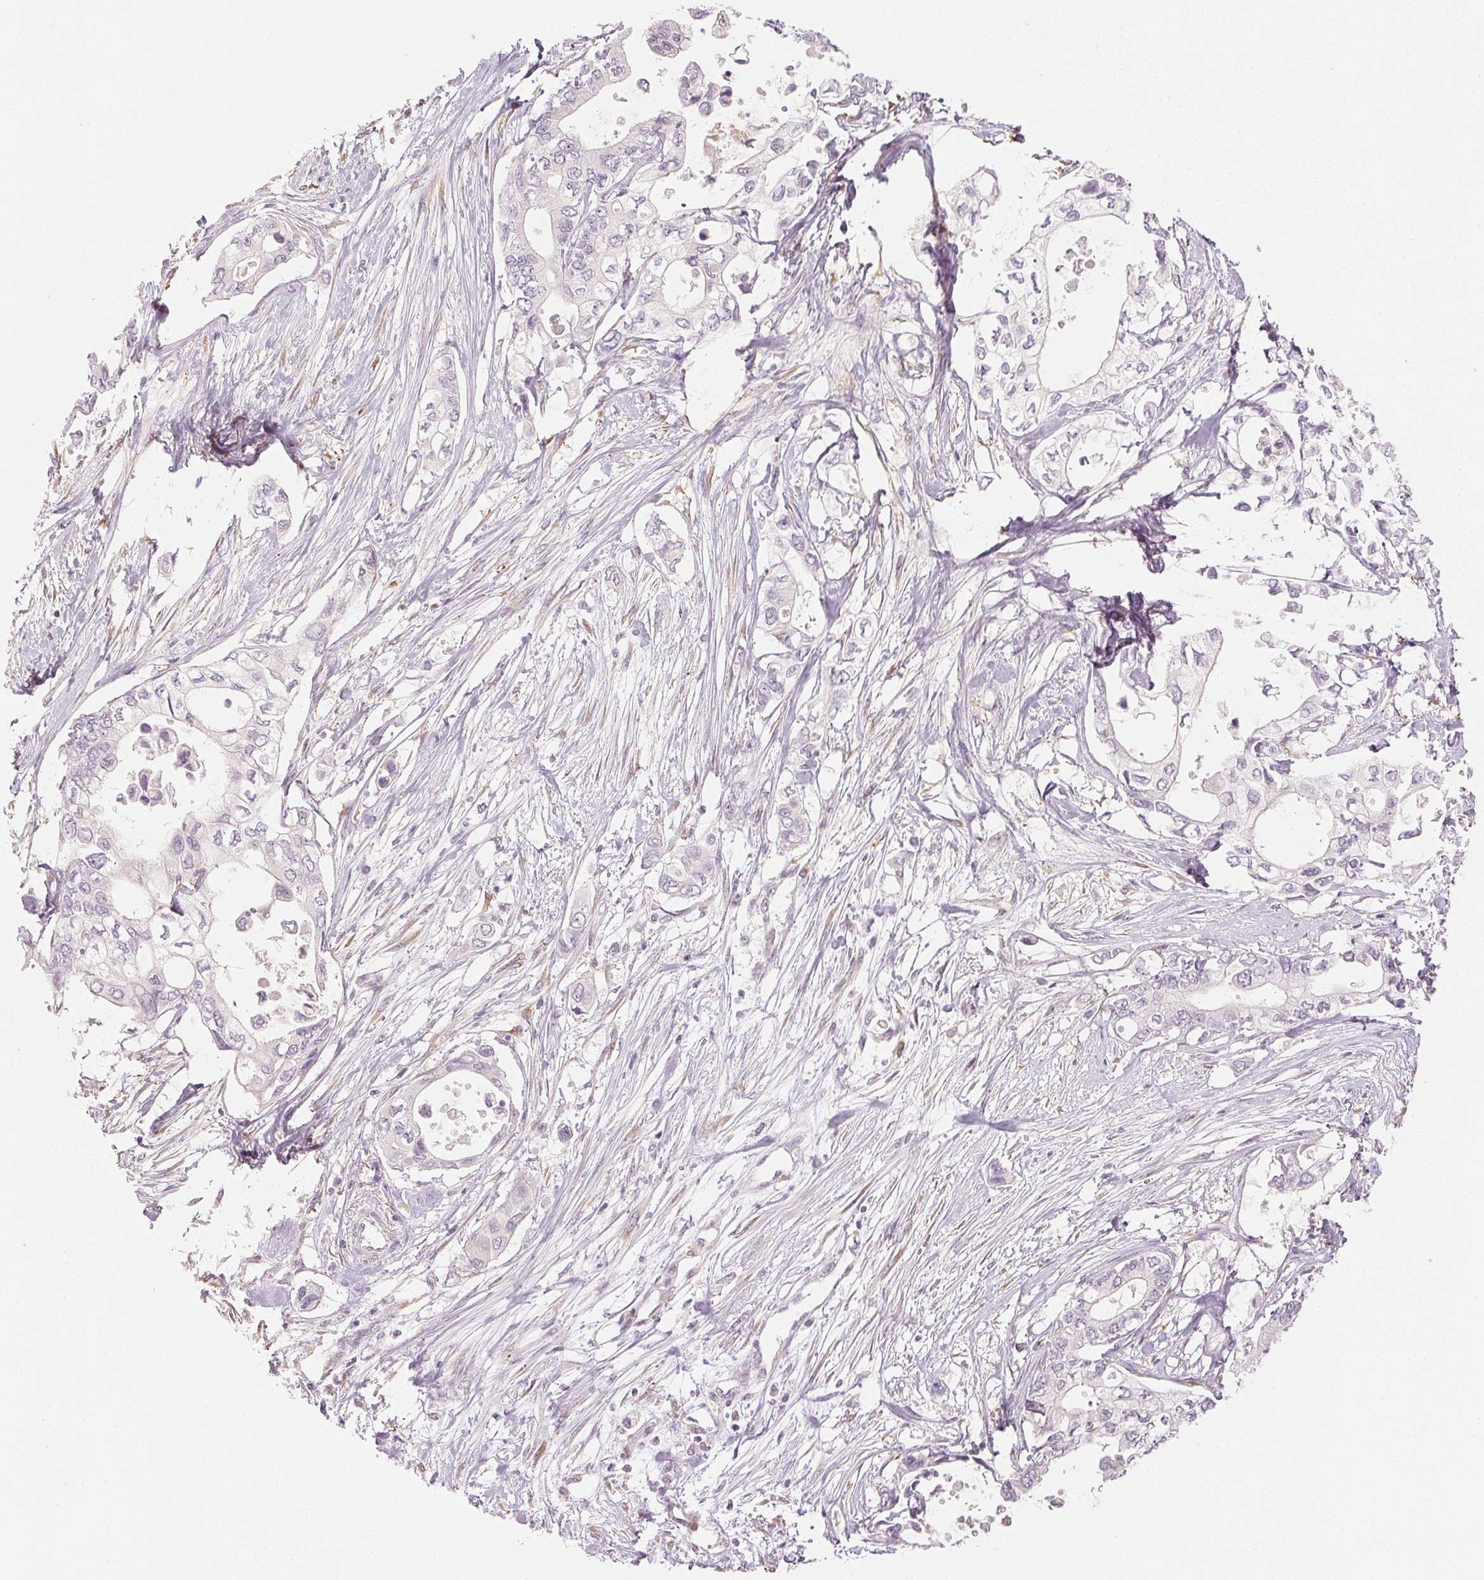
{"staining": {"intensity": "negative", "quantity": "none", "location": "none"}, "tissue": "pancreatic cancer", "cell_type": "Tumor cells", "image_type": "cancer", "snomed": [{"axis": "morphology", "description": "Adenocarcinoma, NOS"}, {"axis": "topography", "description": "Pancreas"}], "caption": "High magnification brightfield microscopy of adenocarcinoma (pancreatic) stained with DAB (brown) and counterstained with hematoxylin (blue): tumor cells show no significant positivity.", "gene": "MAP1LC3A", "patient": {"sex": "female", "age": 63}}